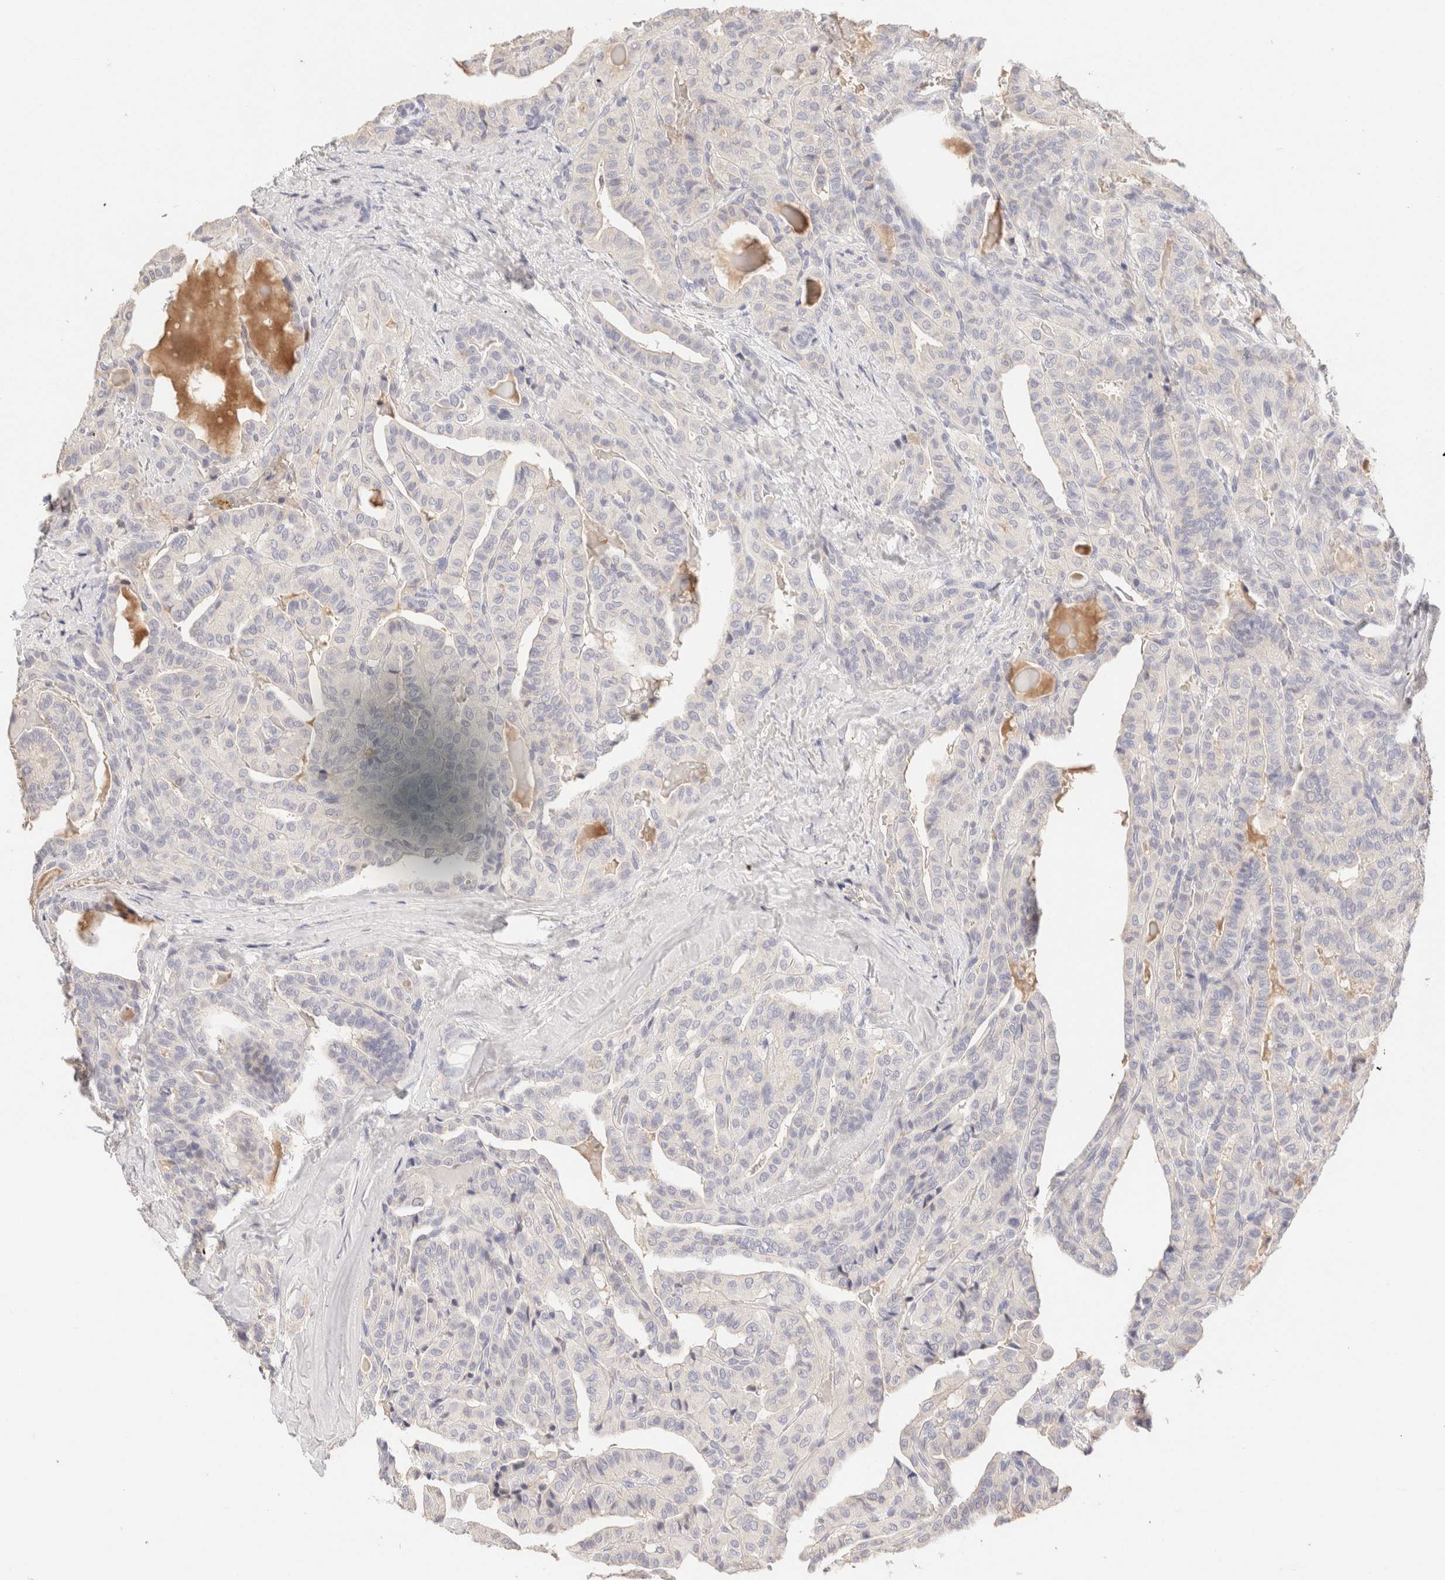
{"staining": {"intensity": "negative", "quantity": "none", "location": "none"}, "tissue": "thyroid cancer", "cell_type": "Tumor cells", "image_type": "cancer", "snomed": [{"axis": "morphology", "description": "Papillary adenocarcinoma, NOS"}, {"axis": "topography", "description": "Thyroid gland"}], "caption": "The immunohistochemistry micrograph has no significant positivity in tumor cells of thyroid cancer tissue.", "gene": "SCGB2A2", "patient": {"sex": "male", "age": 77}}